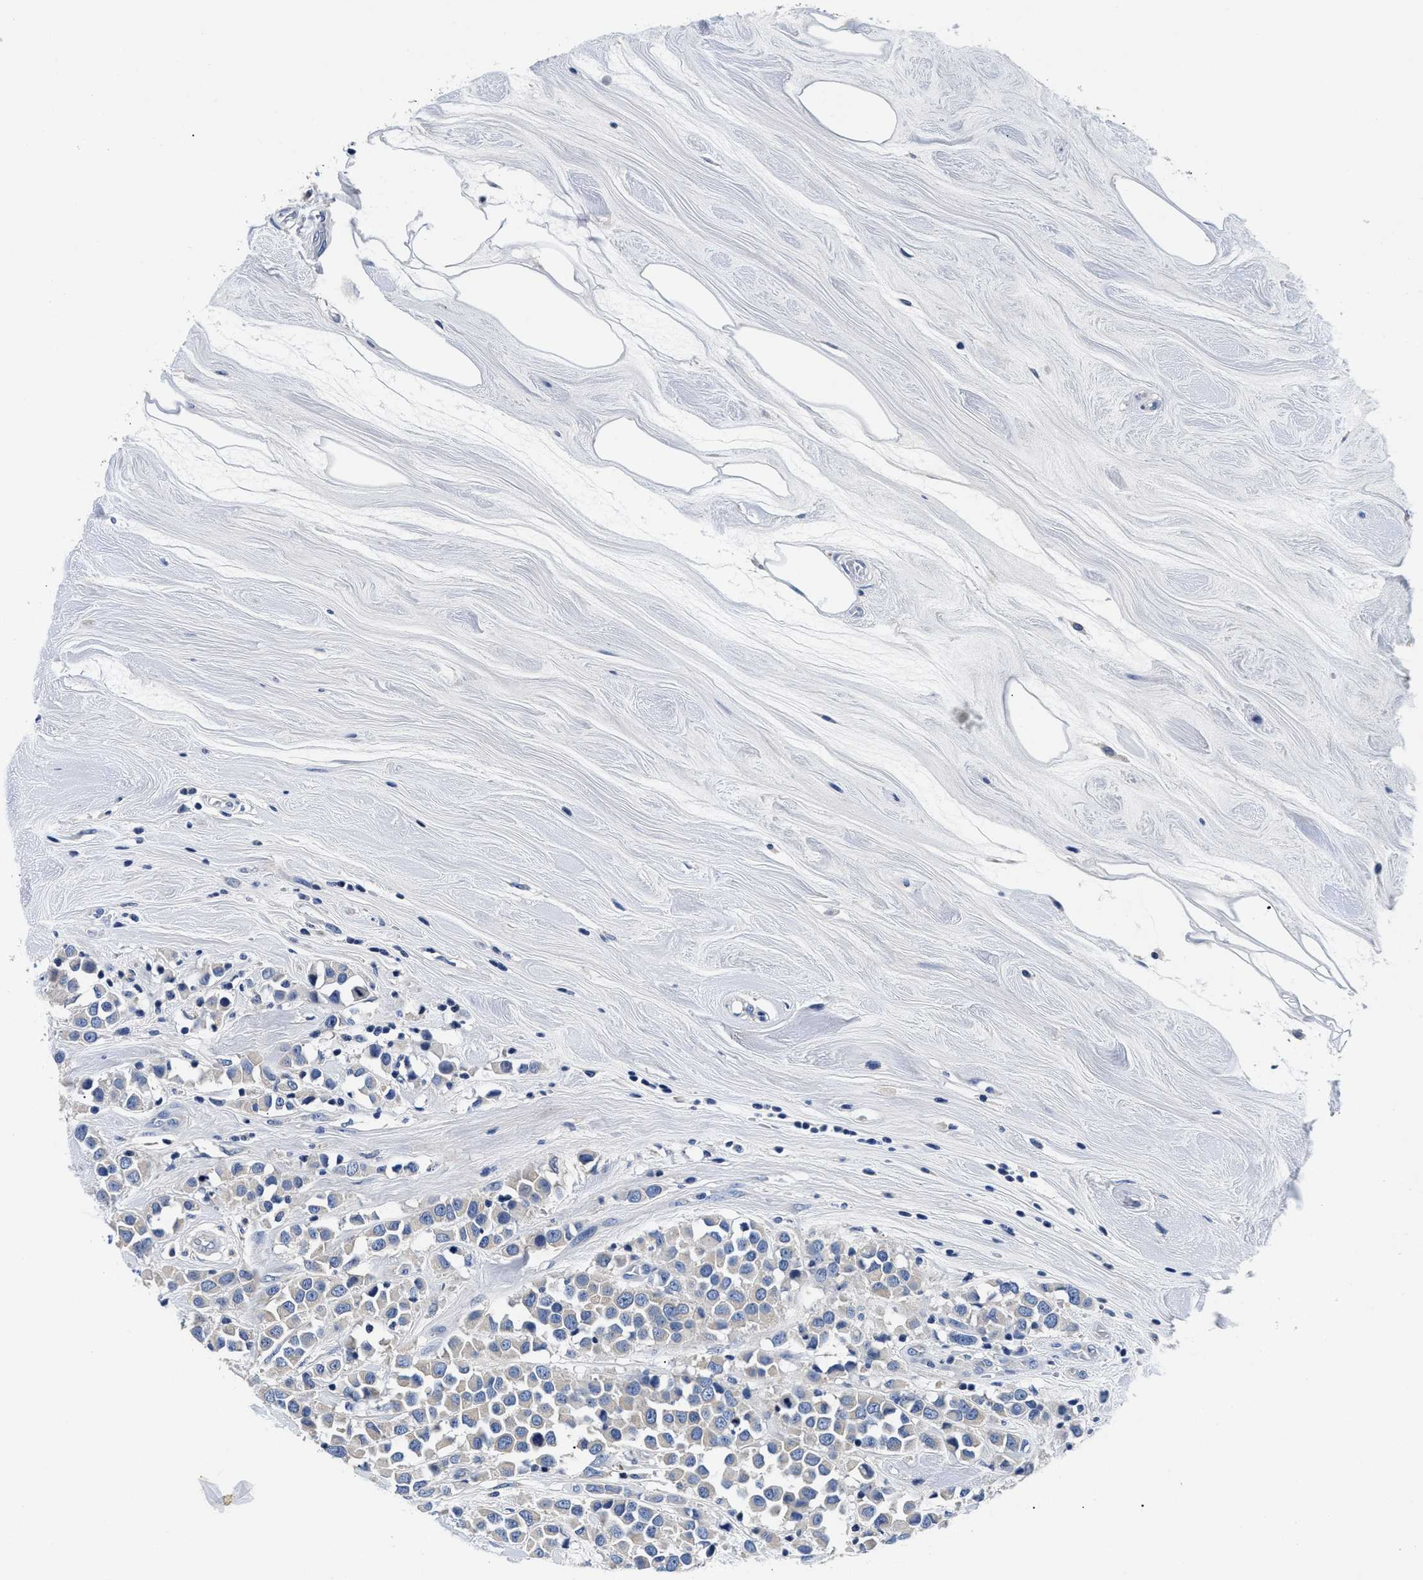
{"staining": {"intensity": "negative", "quantity": "none", "location": "none"}, "tissue": "breast cancer", "cell_type": "Tumor cells", "image_type": "cancer", "snomed": [{"axis": "morphology", "description": "Duct carcinoma"}, {"axis": "topography", "description": "Breast"}], "caption": "This micrograph is of breast cancer (infiltrating ductal carcinoma) stained with immunohistochemistry to label a protein in brown with the nuclei are counter-stained blue. There is no staining in tumor cells.", "gene": "MEA1", "patient": {"sex": "female", "age": 61}}